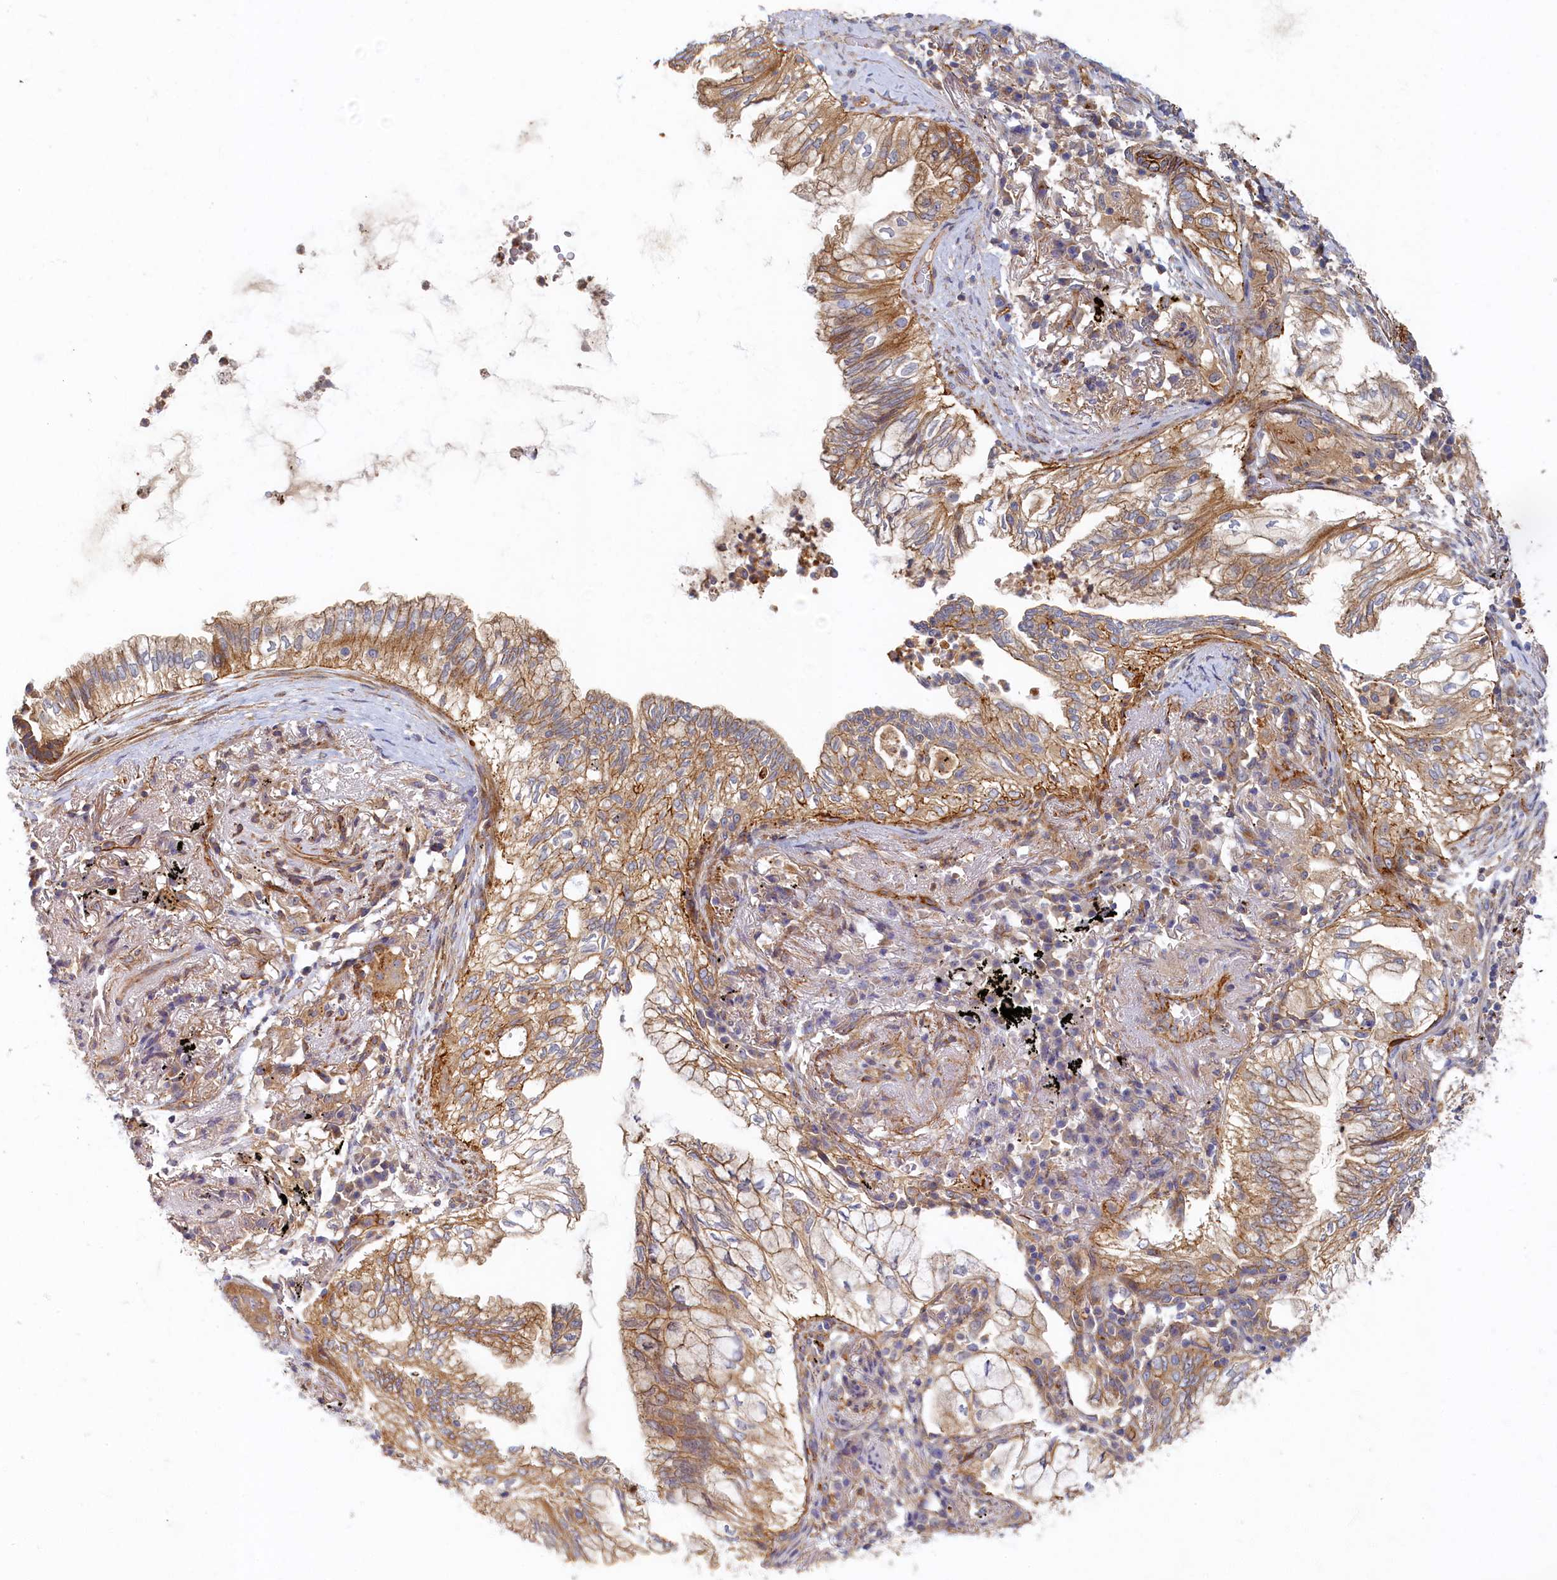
{"staining": {"intensity": "moderate", "quantity": "25%-75%", "location": "cytoplasmic/membranous"}, "tissue": "lung cancer", "cell_type": "Tumor cells", "image_type": "cancer", "snomed": [{"axis": "morphology", "description": "Adenocarcinoma, NOS"}, {"axis": "topography", "description": "Lung"}], "caption": "Lung cancer stained with immunohistochemistry (IHC) demonstrates moderate cytoplasmic/membranous expression in approximately 25%-75% of tumor cells.", "gene": "PSMG2", "patient": {"sex": "female", "age": 70}}